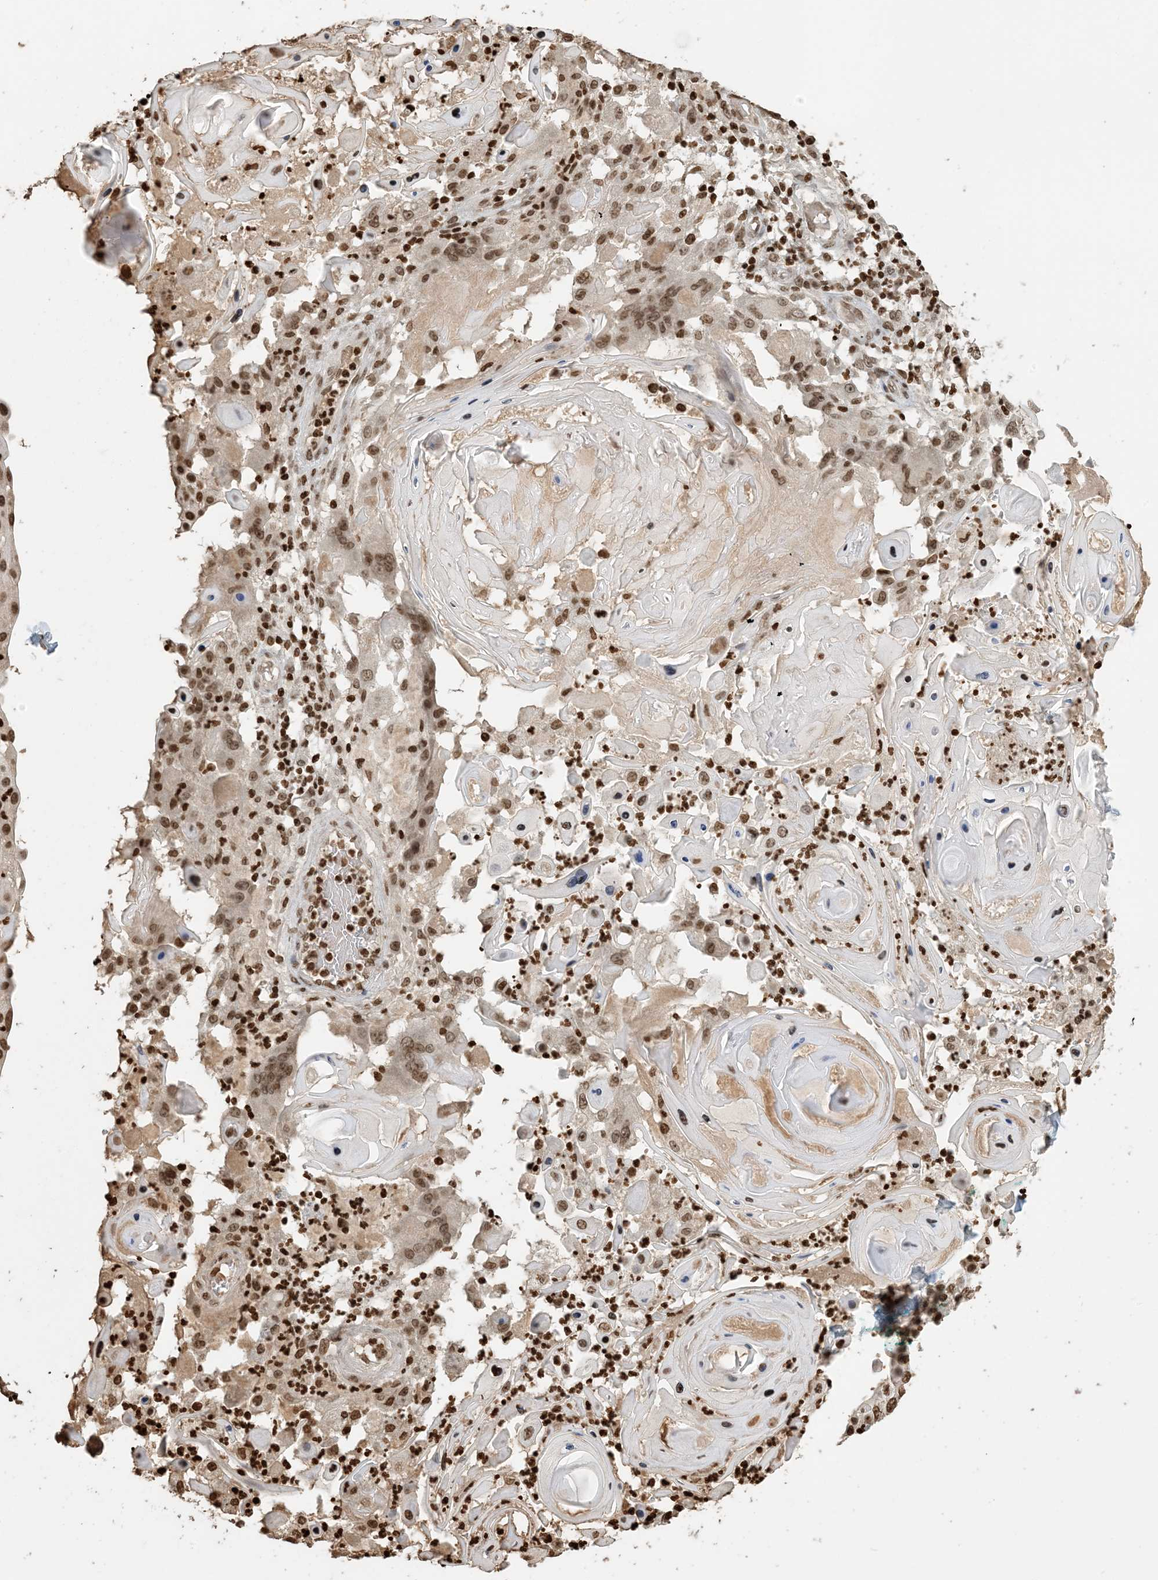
{"staining": {"intensity": "moderate", "quantity": ">75%", "location": "nuclear"}, "tissue": "skin cancer", "cell_type": "Tumor cells", "image_type": "cancer", "snomed": [{"axis": "morphology", "description": "Squamous cell carcinoma, NOS"}, {"axis": "topography", "description": "Skin"}], "caption": "Tumor cells demonstrate medium levels of moderate nuclear expression in about >75% of cells in skin cancer (squamous cell carcinoma).", "gene": "H3-3B", "patient": {"sex": "female", "age": 44}}